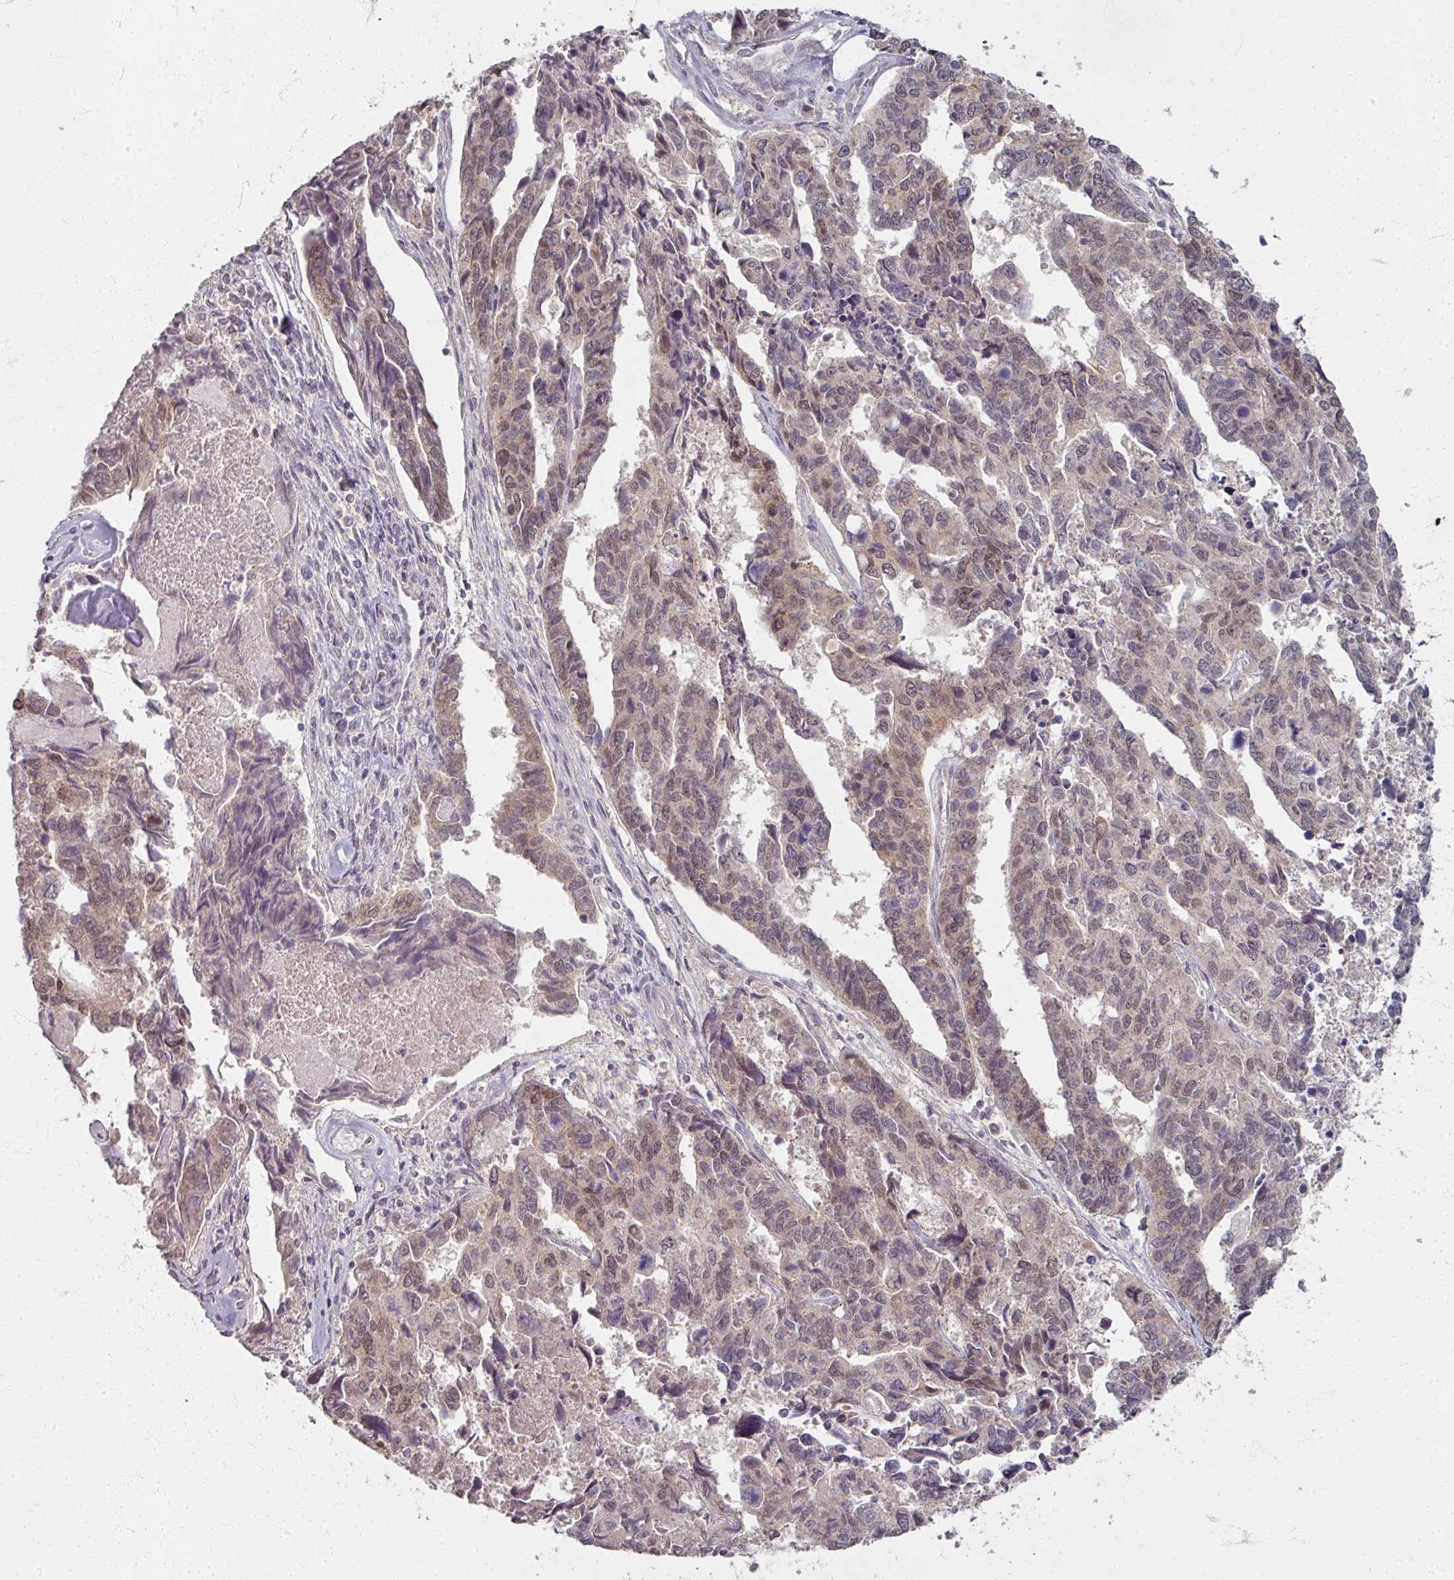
{"staining": {"intensity": "weak", "quantity": "<25%", "location": "nuclear"}, "tissue": "endometrial cancer", "cell_type": "Tumor cells", "image_type": "cancer", "snomed": [{"axis": "morphology", "description": "Adenocarcinoma, NOS"}, {"axis": "topography", "description": "Endometrium"}], "caption": "Immunohistochemical staining of human endometrial cancer shows no significant staining in tumor cells.", "gene": "SOX11", "patient": {"sex": "female", "age": 73}}